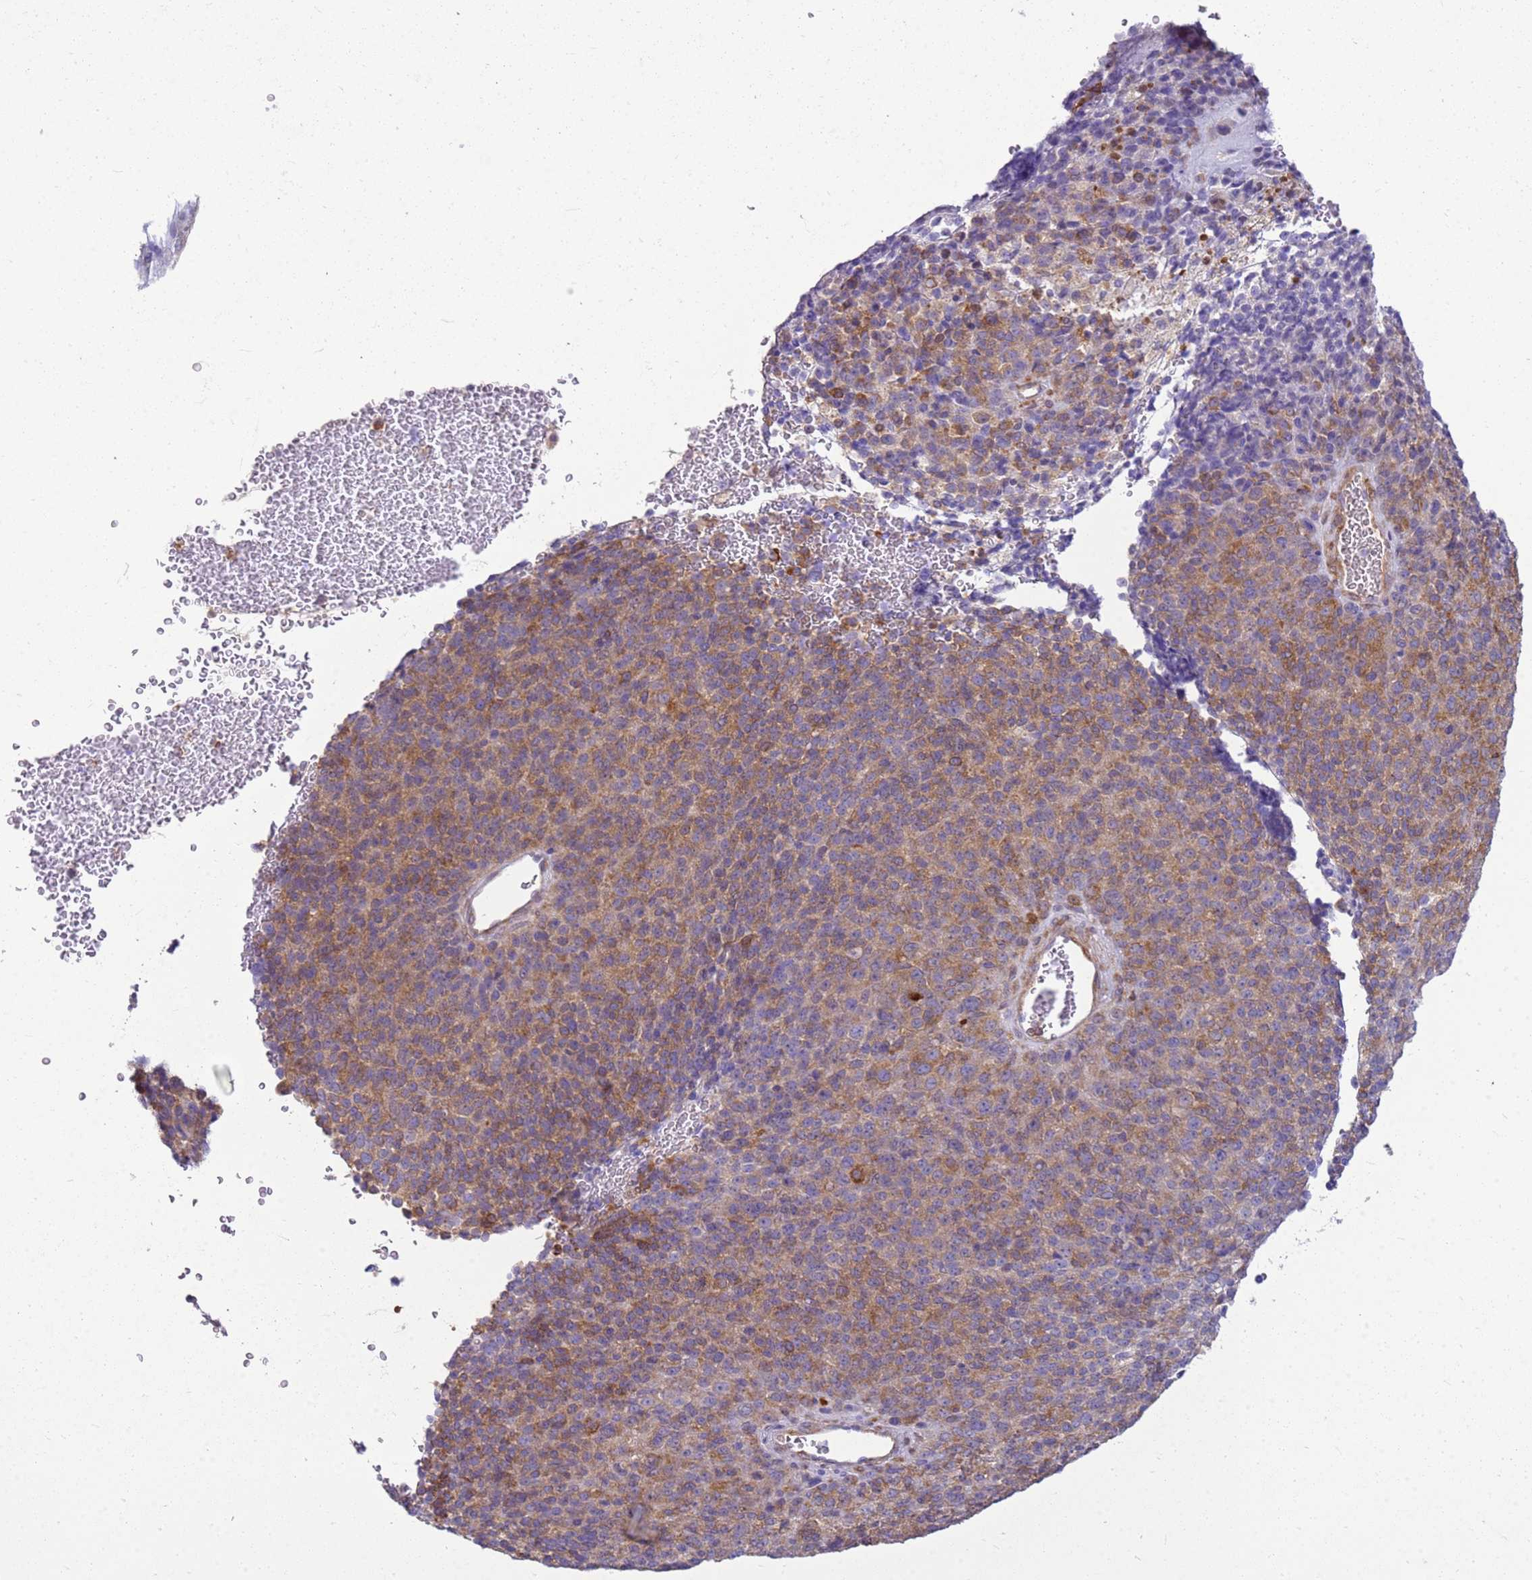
{"staining": {"intensity": "moderate", "quantity": ">75%", "location": "cytoplasmic/membranous"}, "tissue": "melanoma", "cell_type": "Tumor cells", "image_type": "cancer", "snomed": [{"axis": "morphology", "description": "Malignant melanoma, Metastatic site"}, {"axis": "topography", "description": "Brain"}], "caption": "Protein expression analysis of malignant melanoma (metastatic site) reveals moderate cytoplasmic/membranous positivity in approximately >75% of tumor cells. (brown staining indicates protein expression, while blue staining denotes nuclei).", "gene": "HSPB1", "patient": {"sex": "female", "age": 56}}